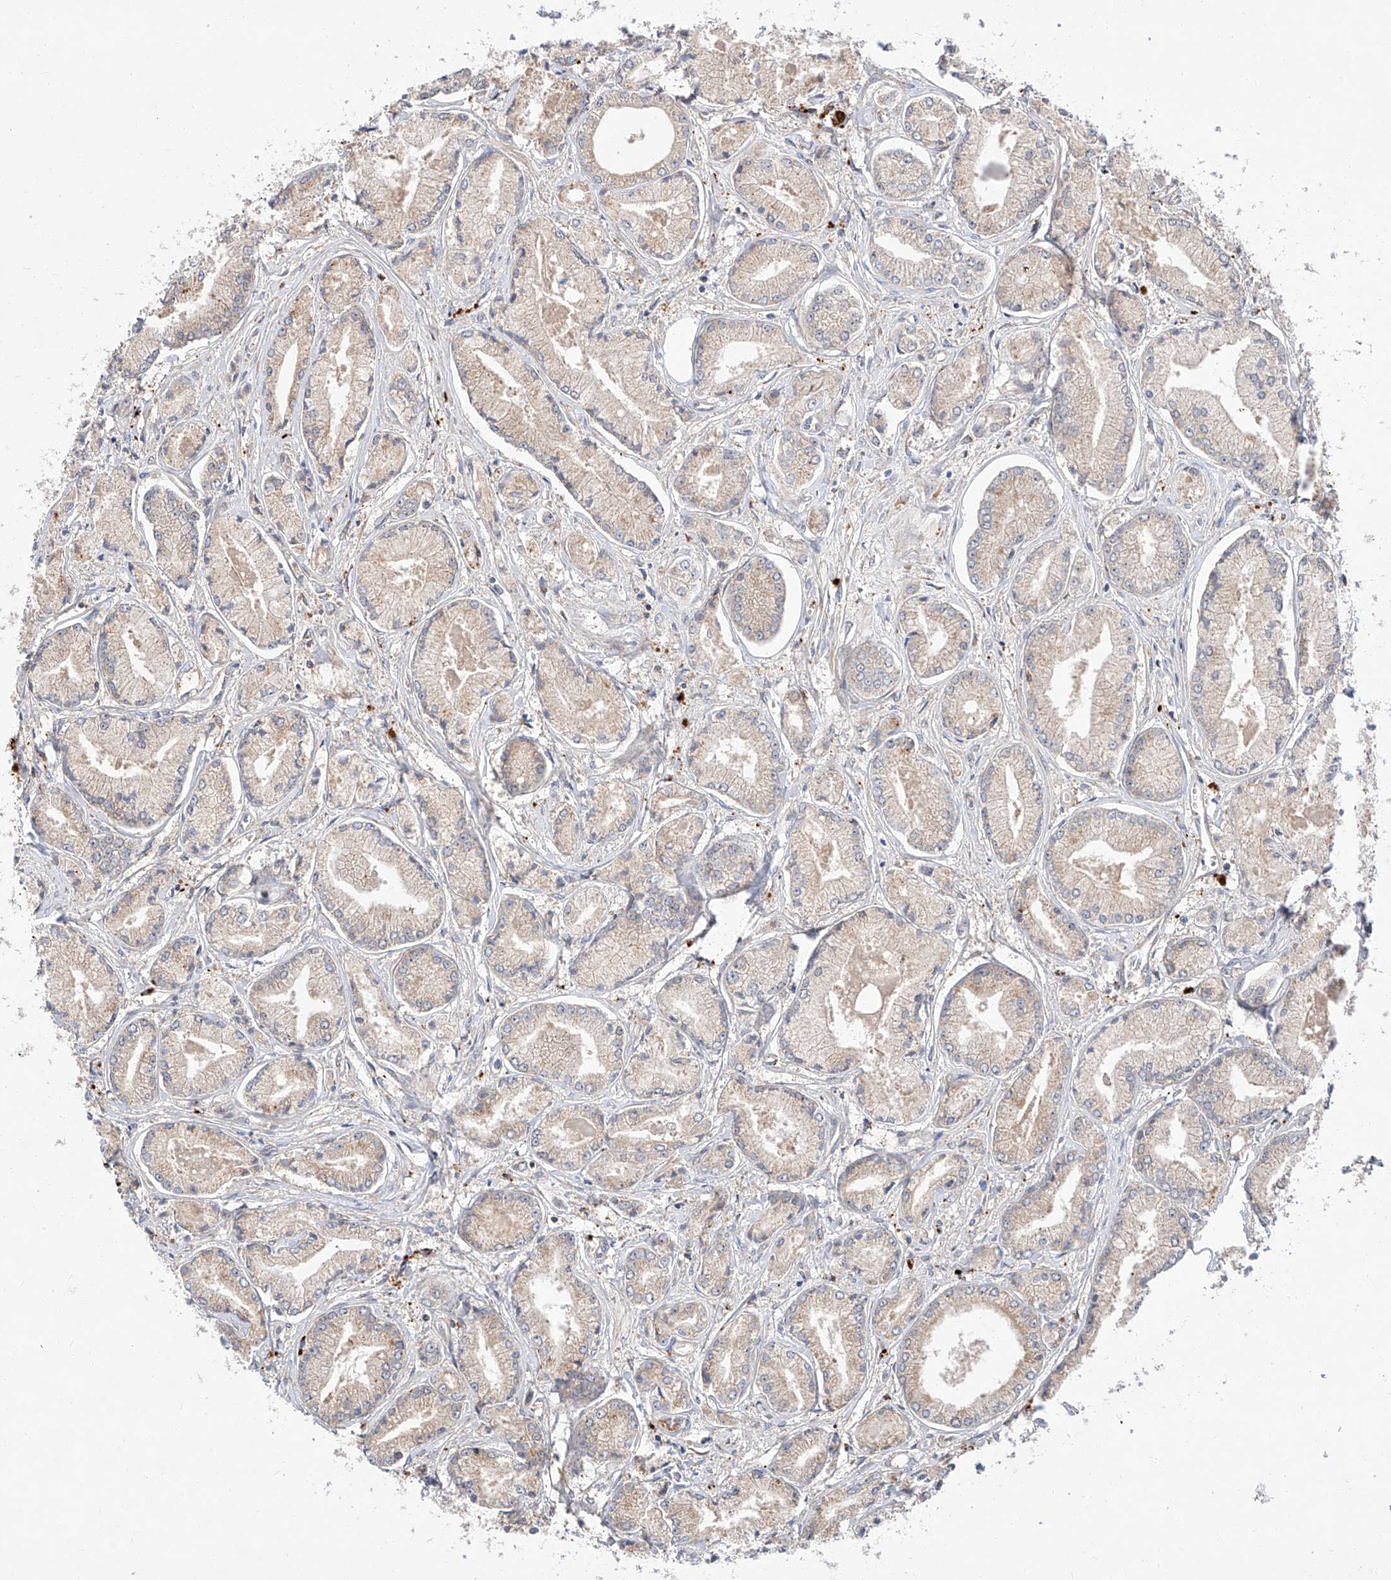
{"staining": {"intensity": "moderate", "quantity": "<25%", "location": "cytoplasmic/membranous"}, "tissue": "prostate cancer", "cell_type": "Tumor cells", "image_type": "cancer", "snomed": [{"axis": "morphology", "description": "Adenocarcinoma, Low grade"}, {"axis": "topography", "description": "Prostate"}], "caption": "Protein staining demonstrates moderate cytoplasmic/membranous staining in about <25% of tumor cells in prostate low-grade adenocarcinoma.", "gene": "DIRAS3", "patient": {"sex": "male", "age": 60}}